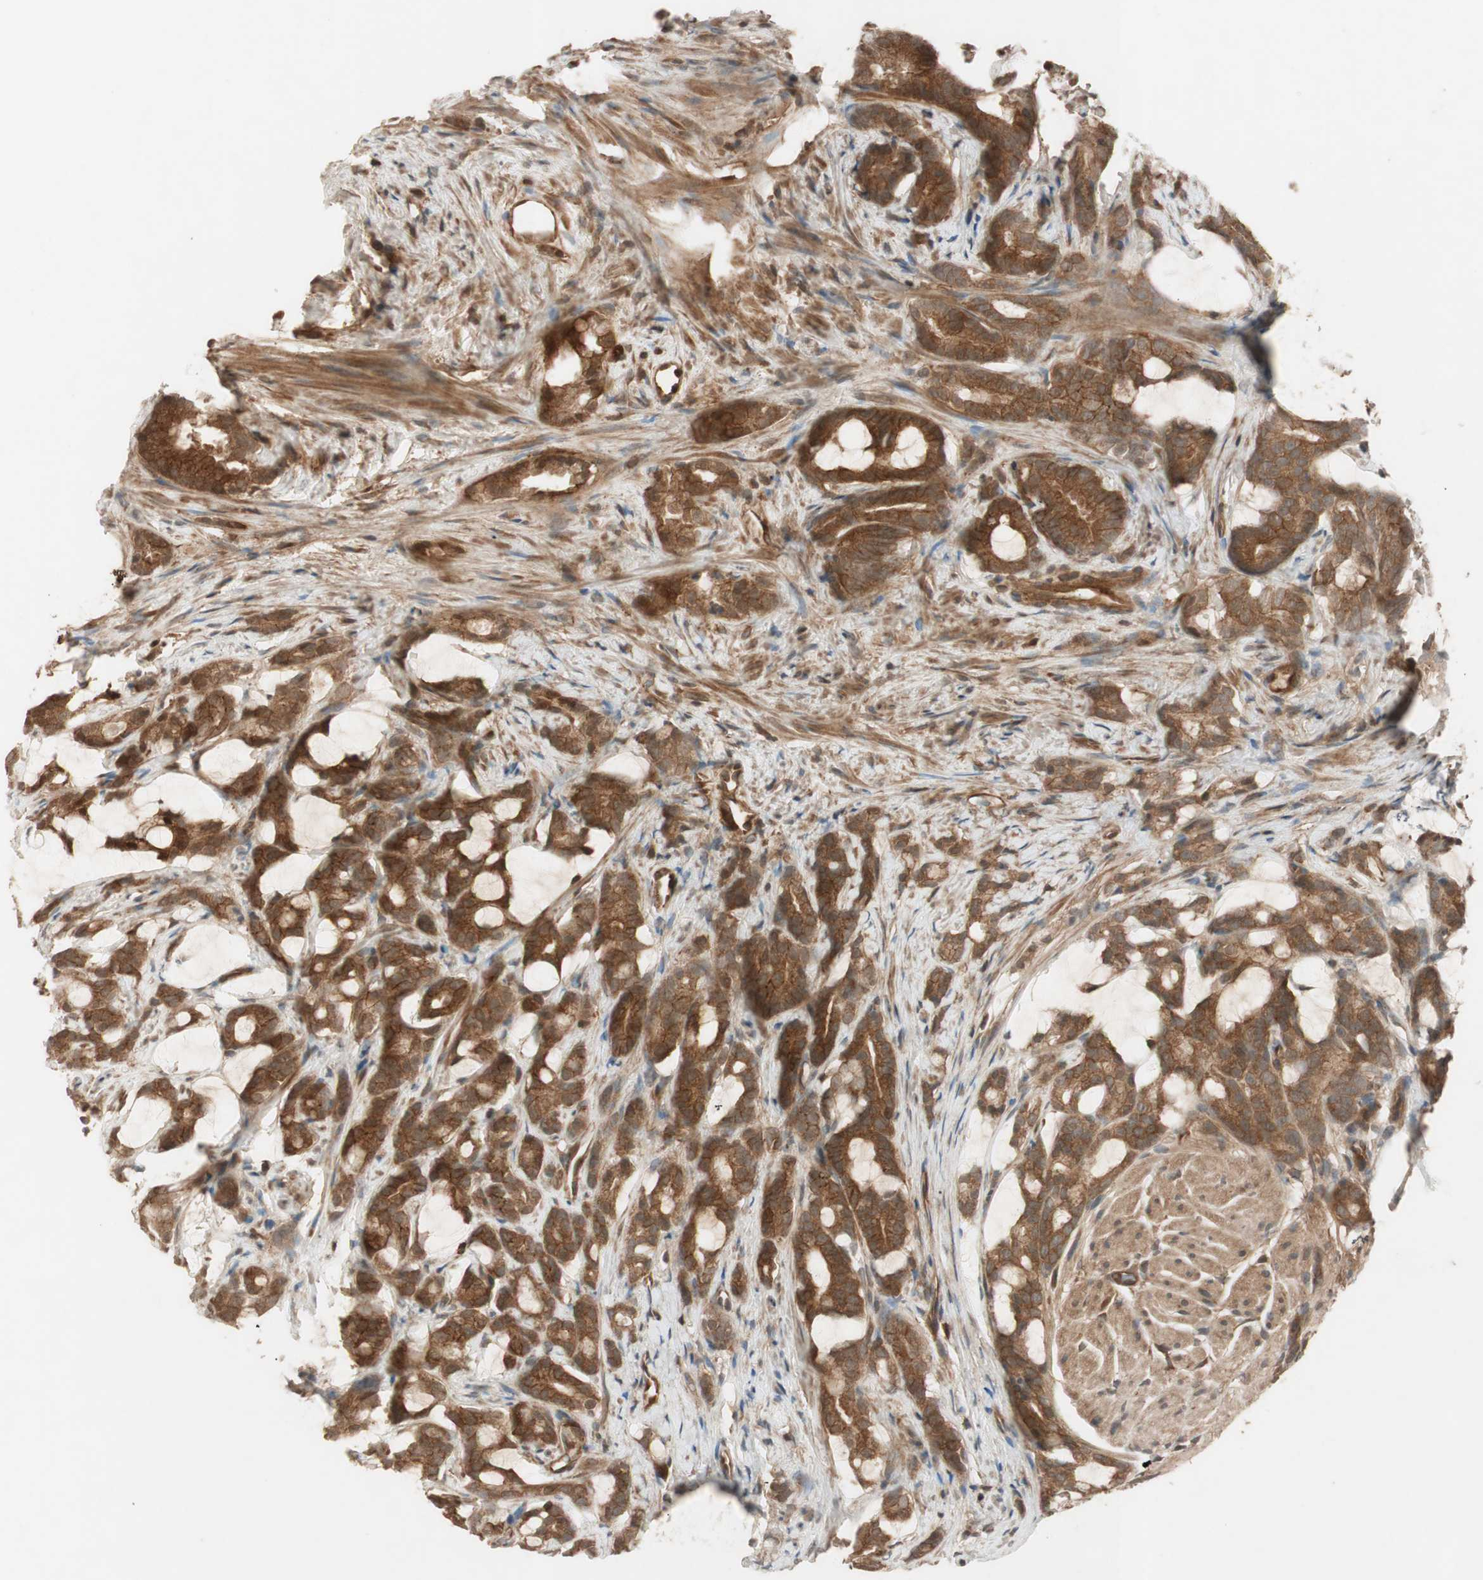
{"staining": {"intensity": "strong", "quantity": ">75%", "location": "cytoplasmic/membranous"}, "tissue": "prostate cancer", "cell_type": "Tumor cells", "image_type": "cancer", "snomed": [{"axis": "morphology", "description": "Adenocarcinoma, Low grade"}, {"axis": "topography", "description": "Prostate"}], "caption": "Tumor cells demonstrate high levels of strong cytoplasmic/membranous positivity in about >75% of cells in prostate low-grade adenocarcinoma. Using DAB (3,3'-diaminobenzidine) (brown) and hematoxylin (blue) stains, captured at high magnification using brightfield microscopy.", "gene": "EPHA8", "patient": {"sex": "male", "age": 58}}